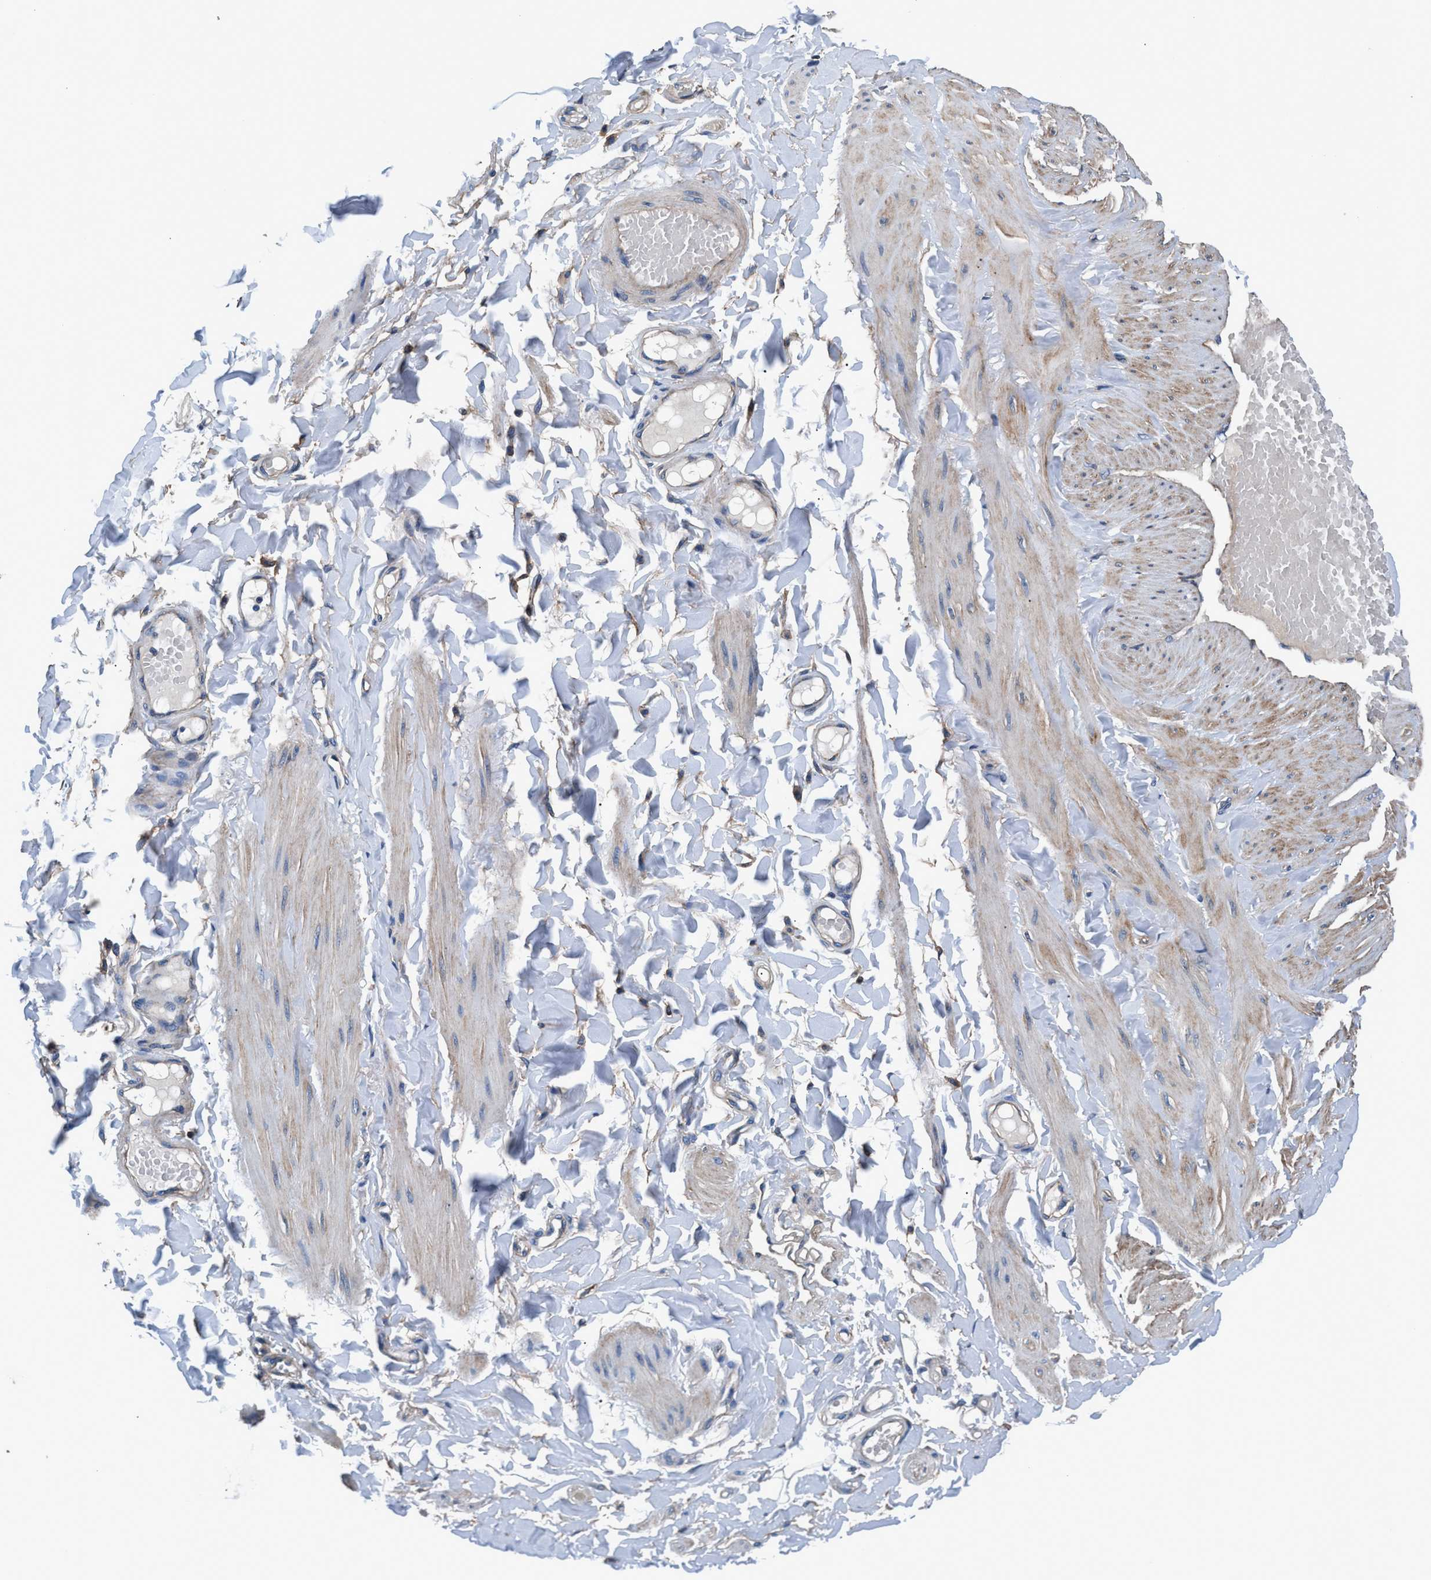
{"staining": {"intensity": "weak", "quantity": "25%-75%", "location": "cytoplasmic/membranous"}, "tissue": "adipose tissue", "cell_type": "Adipocytes", "image_type": "normal", "snomed": [{"axis": "morphology", "description": "Normal tissue, NOS"}, {"axis": "topography", "description": "Adipose tissue"}, {"axis": "topography", "description": "Vascular tissue"}, {"axis": "topography", "description": "Peripheral nerve tissue"}], "caption": "Adipose tissue stained with DAB IHC reveals low levels of weak cytoplasmic/membranous staining in approximately 25%-75% of adipocytes. (Stains: DAB (3,3'-diaminobenzidine) in brown, nuclei in blue, Microscopy: brightfield microscopy at high magnification).", "gene": "NKTR", "patient": {"sex": "male", "age": 25}}